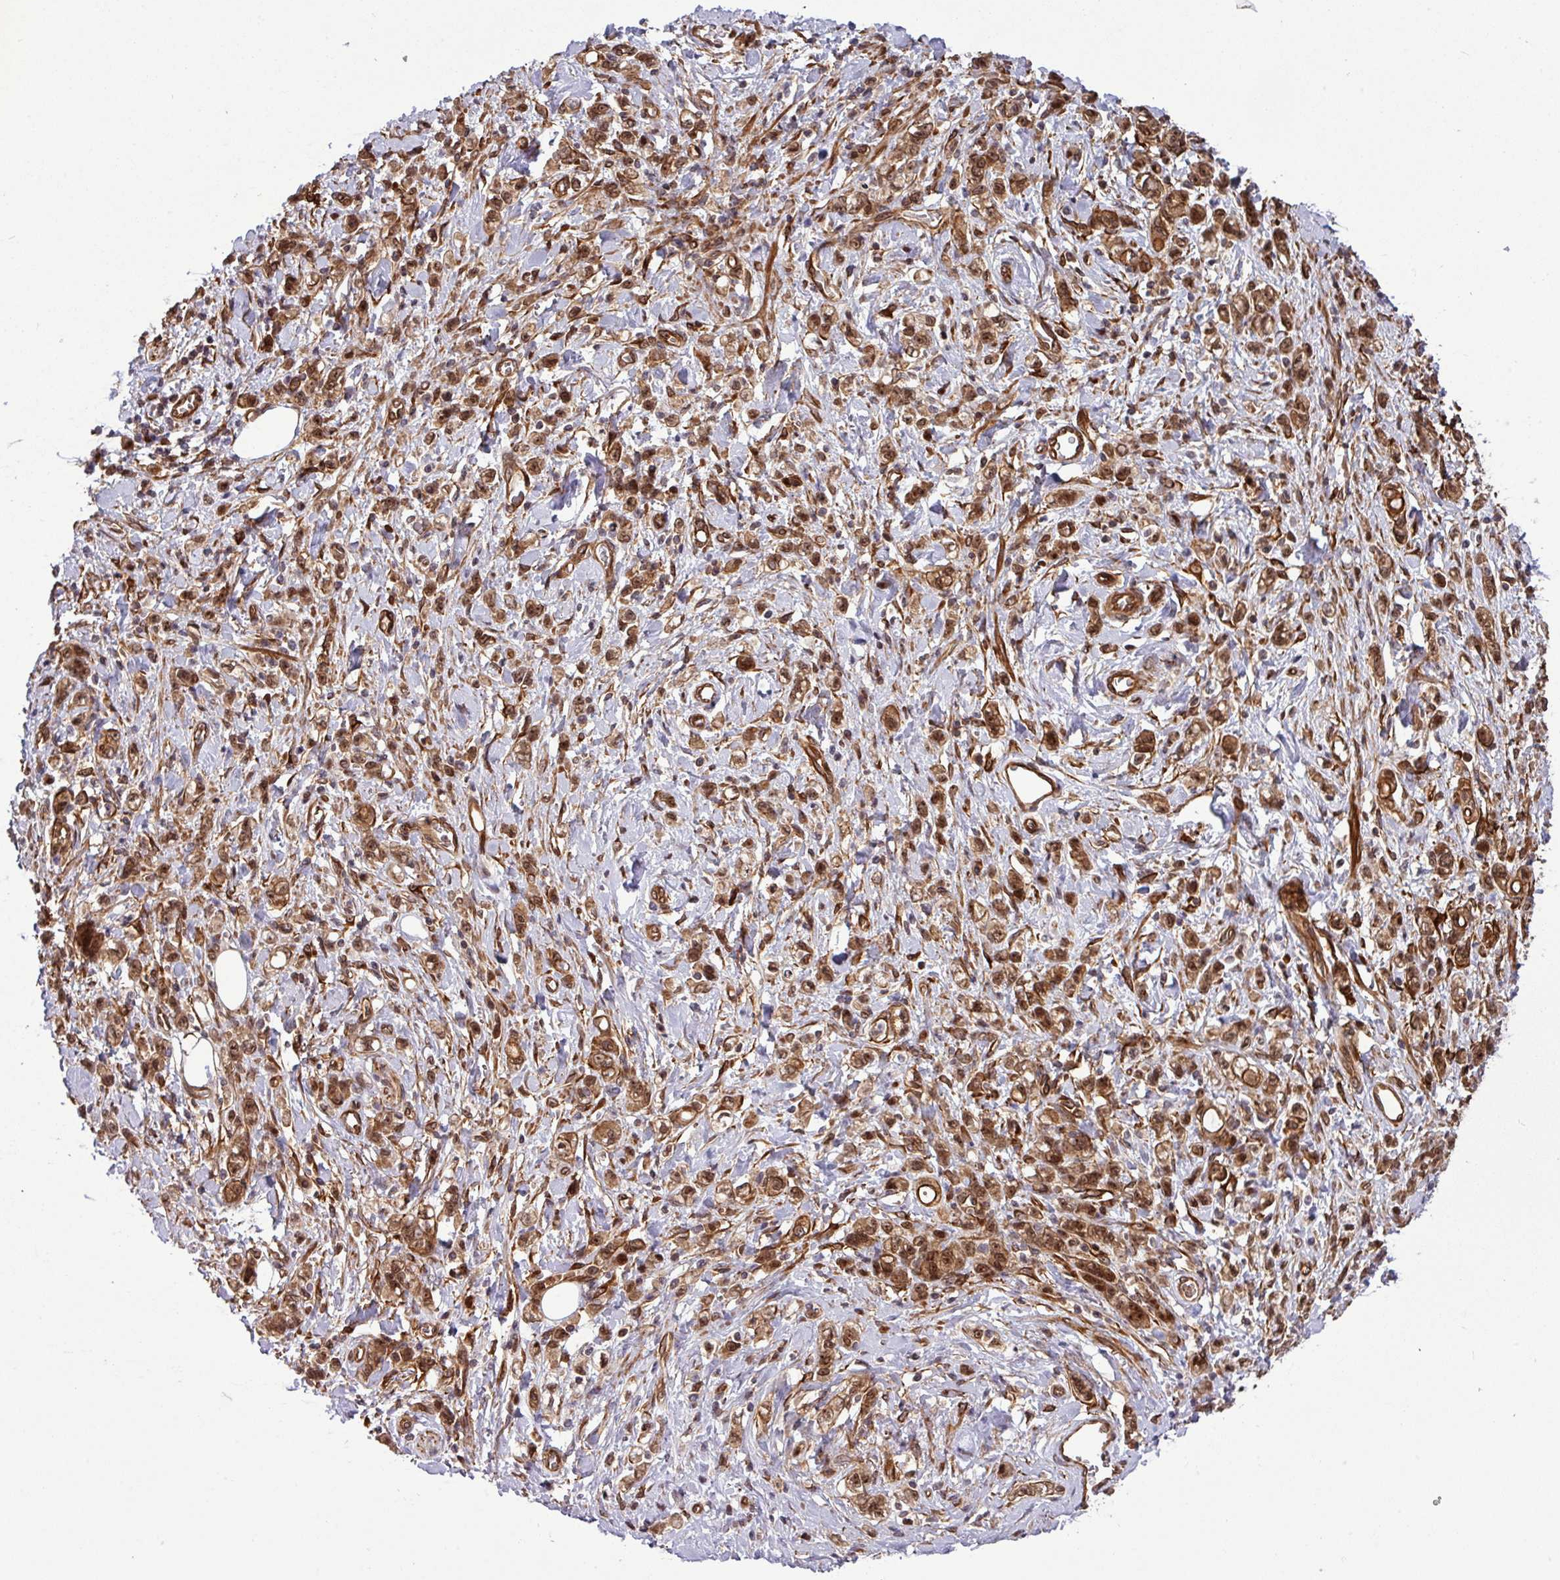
{"staining": {"intensity": "moderate", "quantity": ">75%", "location": "cytoplasmic/membranous,nuclear"}, "tissue": "stomach cancer", "cell_type": "Tumor cells", "image_type": "cancer", "snomed": [{"axis": "morphology", "description": "Adenocarcinoma, NOS"}, {"axis": "topography", "description": "Stomach"}], "caption": "An IHC micrograph of neoplastic tissue is shown. Protein staining in brown shows moderate cytoplasmic/membranous and nuclear positivity in adenocarcinoma (stomach) within tumor cells.", "gene": "C7orf50", "patient": {"sex": "male", "age": 77}}